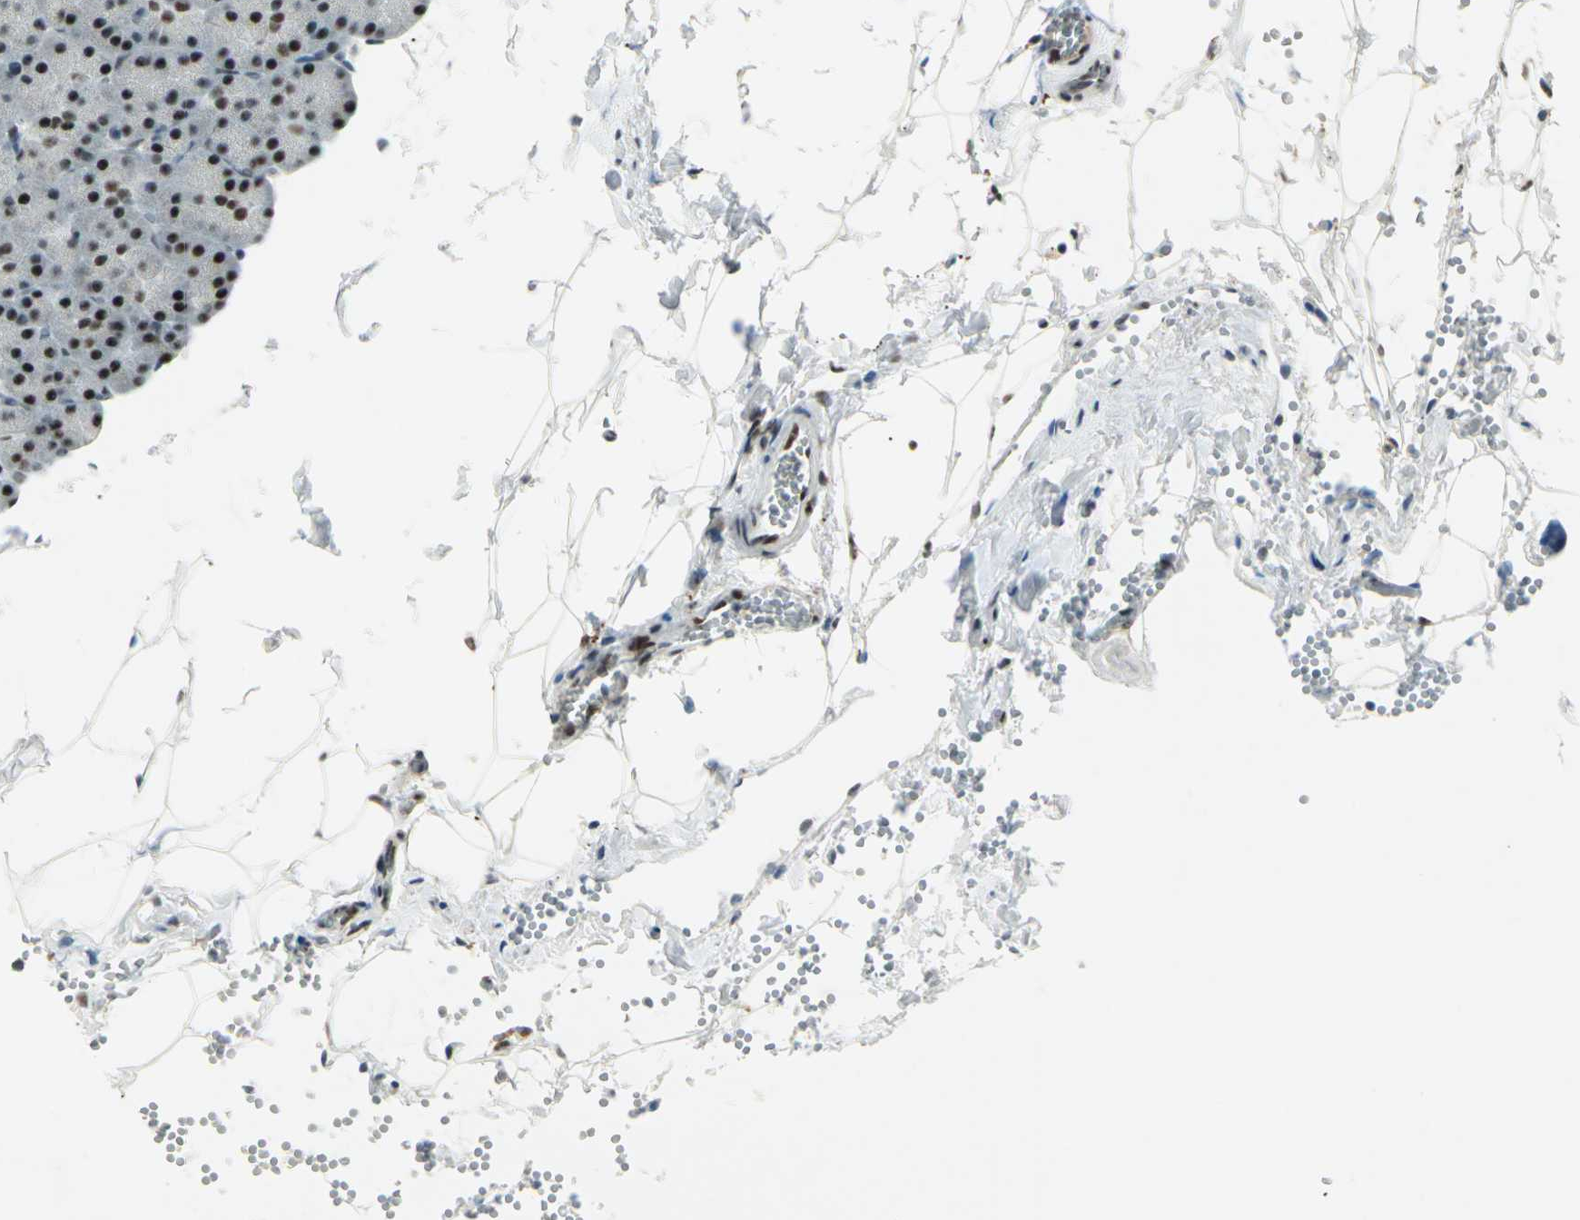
{"staining": {"intensity": "strong", "quantity": ">75%", "location": "nuclear"}, "tissue": "pancreas", "cell_type": "Exocrine glandular cells", "image_type": "normal", "snomed": [{"axis": "morphology", "description": "Normal tissue, NOS"}, {"axis": "topography", "description": "Pancreas"}], "caption": "High-power microscopy captured an immunohistochemistry micrograph of benign pancreas, revealing strong nuclear staining in about >75% of exocrine glandular cells.", "gene": "MTMR10", "patient": {"sex": "female", "age": 35}}